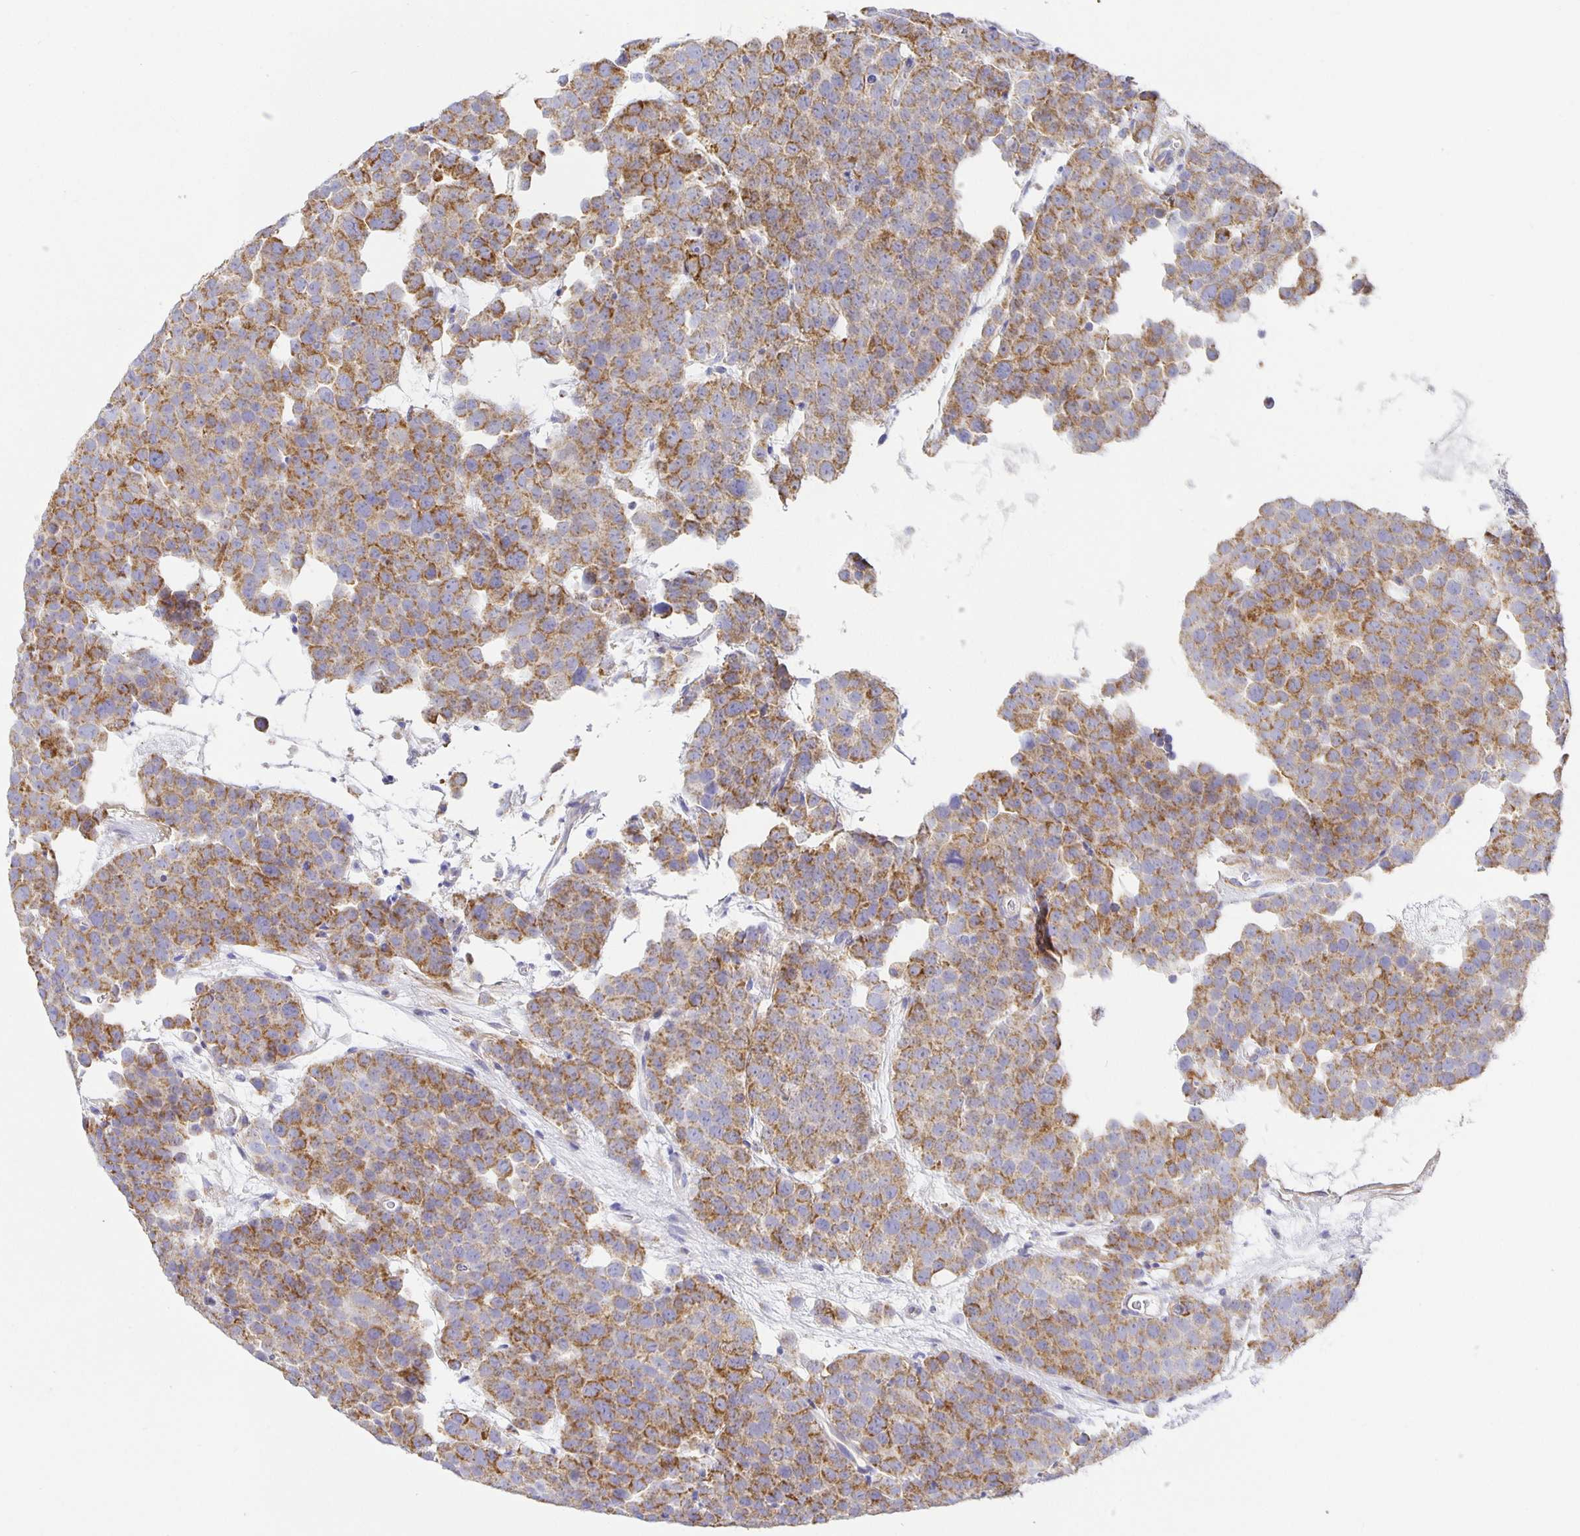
{"staining": {"intensity": "moderate", "quantity": ">75%", "location": "cytoplasmic/membranous"}, "tissue": "testis cancer", "cell_type": "Tumor cells", "image_type": "cancer", "snomed": [{"axis": "morphology", "description": "Seminoma, NOS"}, {"axis": "topography", "description": "Testis"}], "caption": "Immunohistochemistry (DAB (3,3'-diaminobenzidine)) staining of human testis seminoma reveals moderate cytoplasmic/membranous protein expression in about >75% of tumor cells. (IHC, brightfield microscopy, high magnification).", "gene": "FLRT3", "patient": {"sex": "male", "age": 71}}